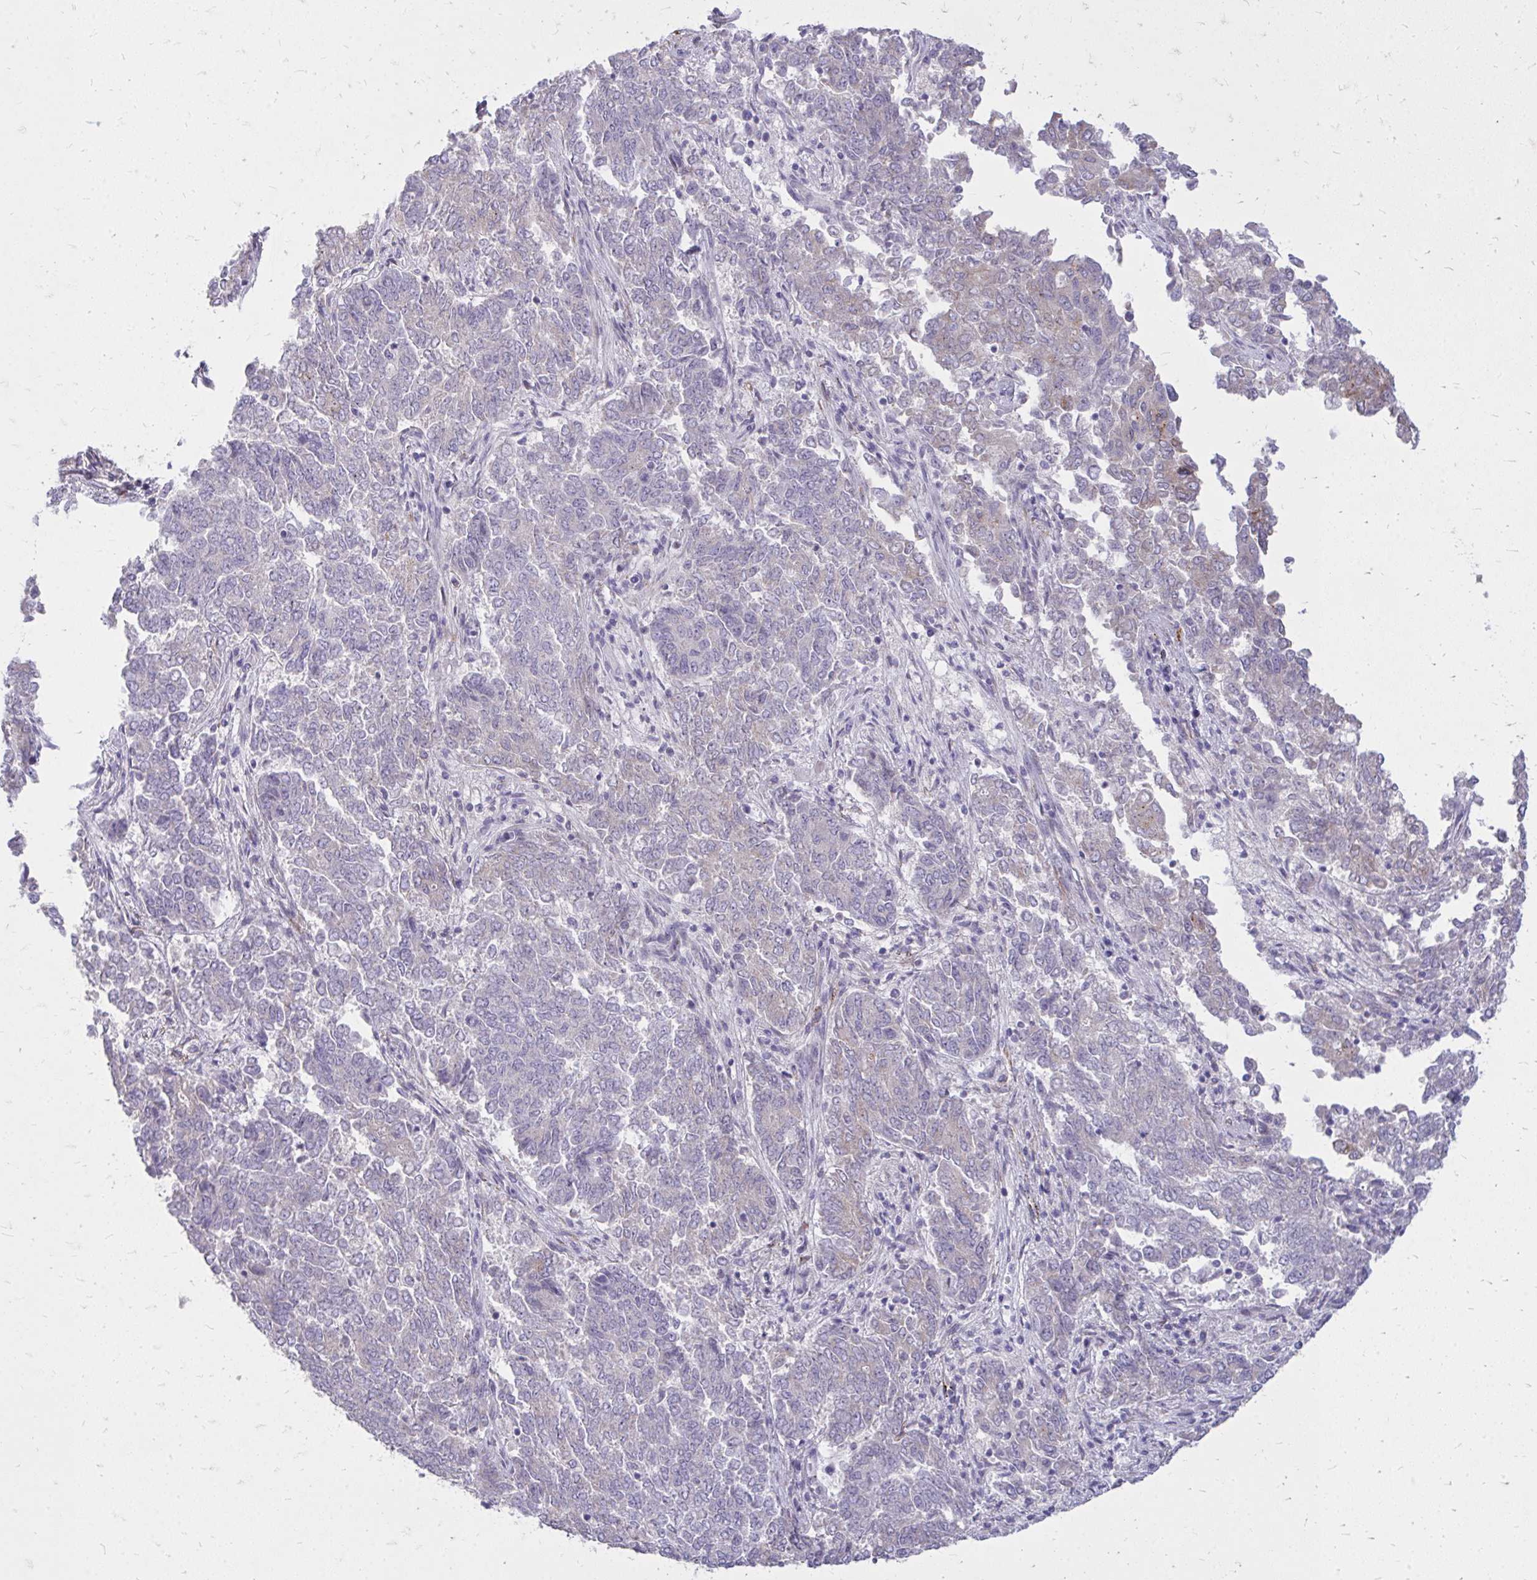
{"staining": {"intensity": "negative", "quantity": "none", "location": "none"}, "tissue": "endometrial cancer", "cell_type": "Tumor cells", "image_type": "cancer", "snomed": [{"axis": "morphology", "description": "Adenocarcinoma, NOS"}, {"axis": "topography", "description": "Endometrium"}], "caption": "Immunohistochemical staining of adenocarcinoma (endometrial) displays no significant expression in tumor cells.", "gene": "RAB6B", "patient": {"sex": "female", "age": 80}}